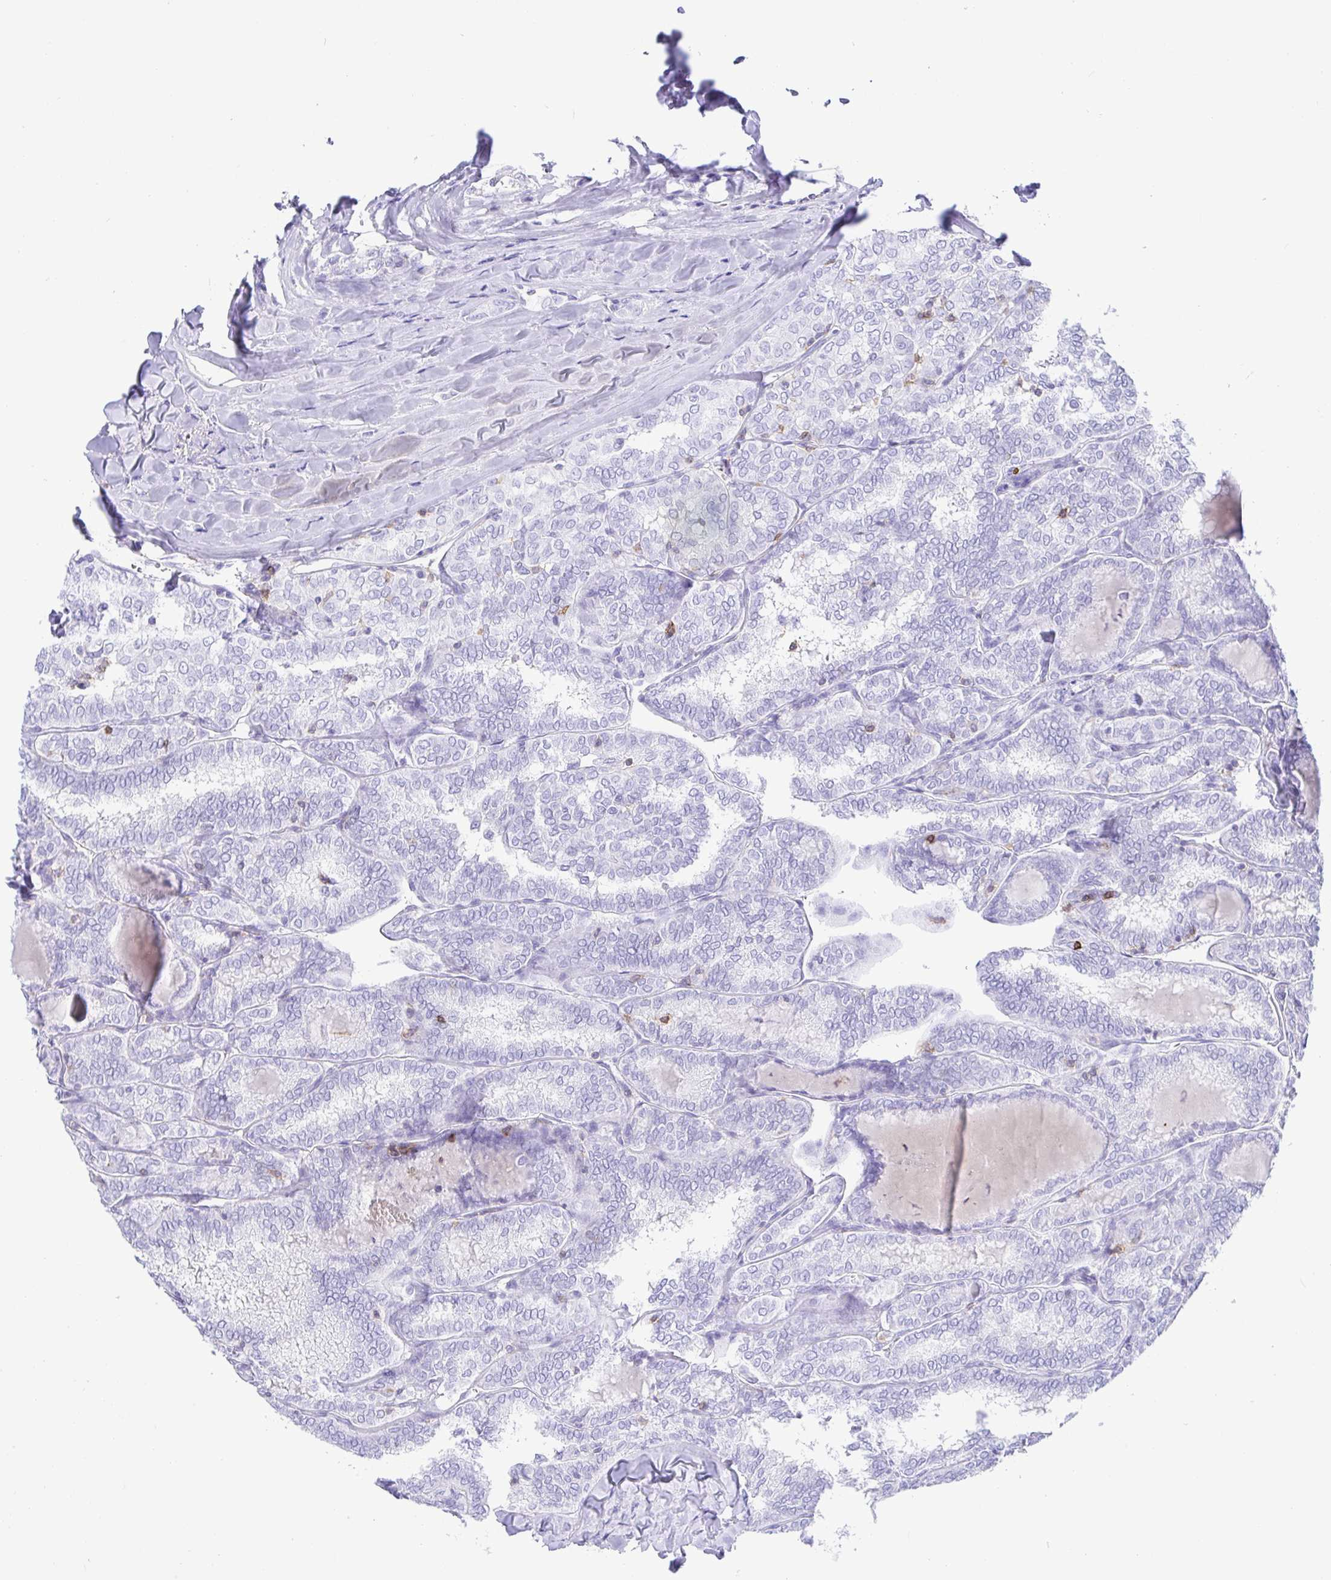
{"staining": {"intensity": "negative", "quantity": "none", "location": "none"}, "tissue": "thyroid cancer", "cell_type": "Tumor cells", "image_type": "cancer", "snomed": [{"axis": "morphology", "description": "Papillary adenocarcinoma, NOS"}, {"axis": "topography", "description": "Thyroid gland"}], "caption": "There is no significant positivity in tumor cells of thyroid cancer. (DAB (3,3'-diaminobenzidine) immunohistochemistry (IHC), high magnification).", "gene": "CD5", "patient": {"sex": "female", "age": 30}}